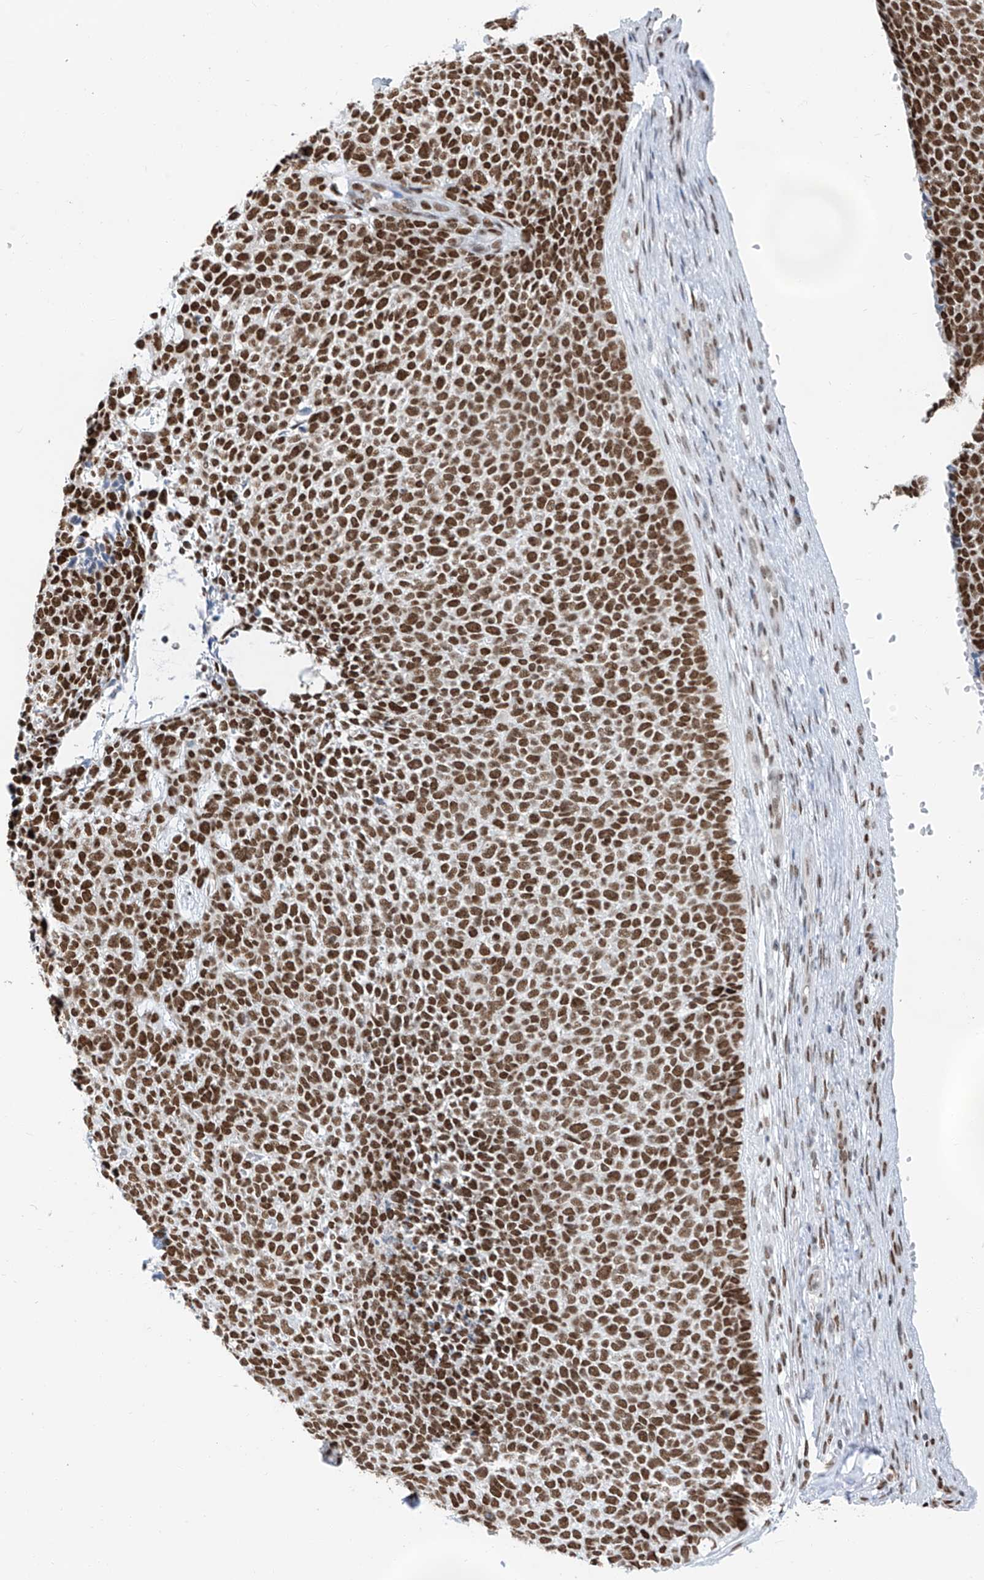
{"staining": {"intensity": "strong", "quantity": ">75%", "location": "nuclear"}, "tissue": "skin cancer", "cell_type": "Tumor cells", "image_type": "cancer", "snomed": [{"axis": "morphology", "description": "Basal cell carcinoma"}, {"axis": "topography", "description": "Skin"}], "caption": "Human skin cancer (basal cell carcinoma) stained with a brown dye exhibits strong nuclear positive expression in approximately >75% of tumor cells.", "gene": "KHSRP", "patient": {"sex": "female", "age": 84}}